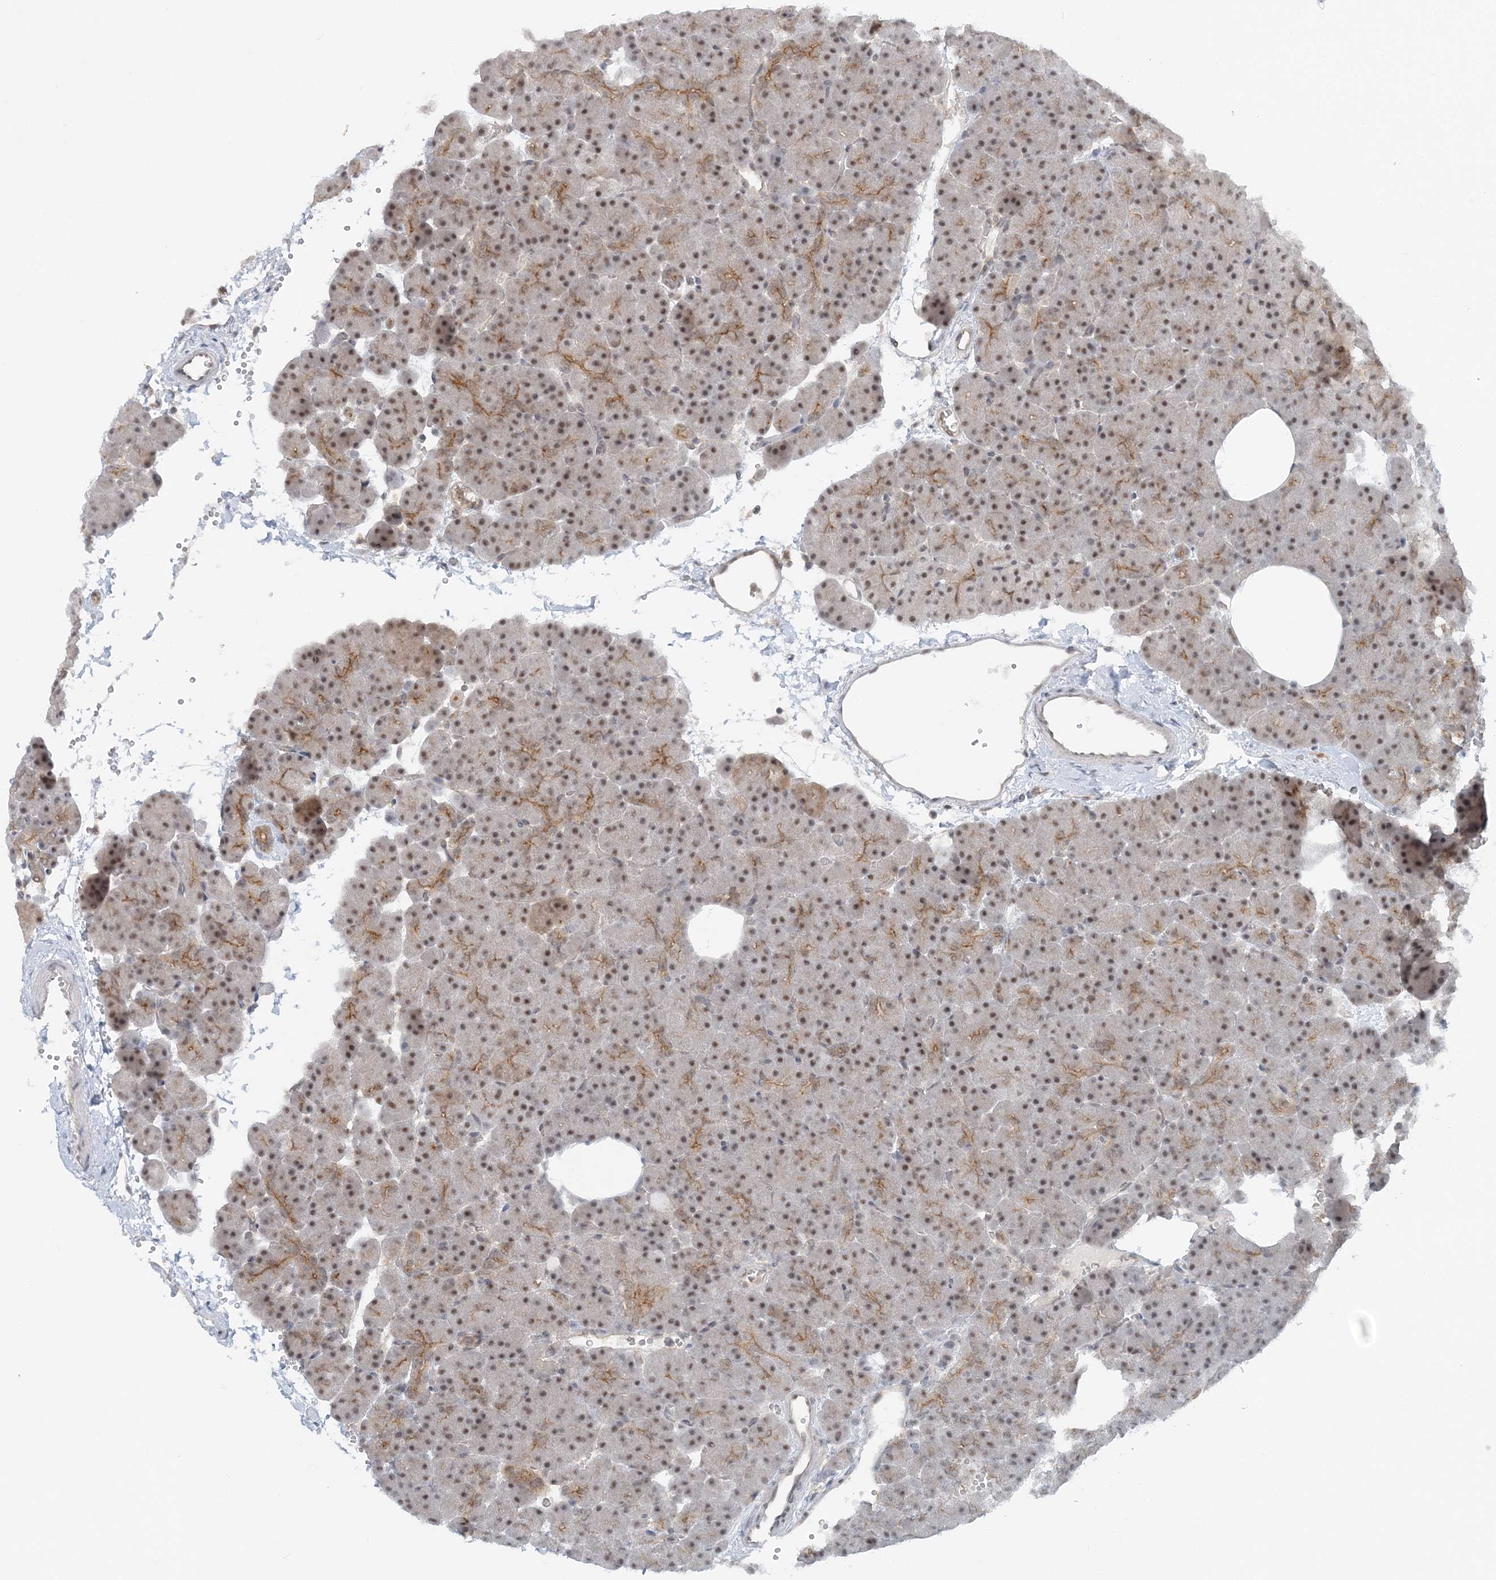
{"staining": {"intensity": "moderate", "quantity": ">75%", "location": "cytoplasmic/membranous,nuclear"}, "tissue": "pancreas", "cell_type": "Exocrine glandular cells", "image_type": "normal", "snomed": [{"axis": "morphology", "description": "Normal tissue, NOS"}, {"axis": "morphology", "description": "Carcinoid, malignant, NOS"}, {"axis": "topography", "description": "Pancreas"}], "caption": "Pancreas stained for a protein (brown) reveals moderate cytoplasmic/membranous,nuclear positive expression in approximately >75% of exocrine glandular cells.", "gene": "ATP11A", "patient": {"sex": "female", "age": 35}}